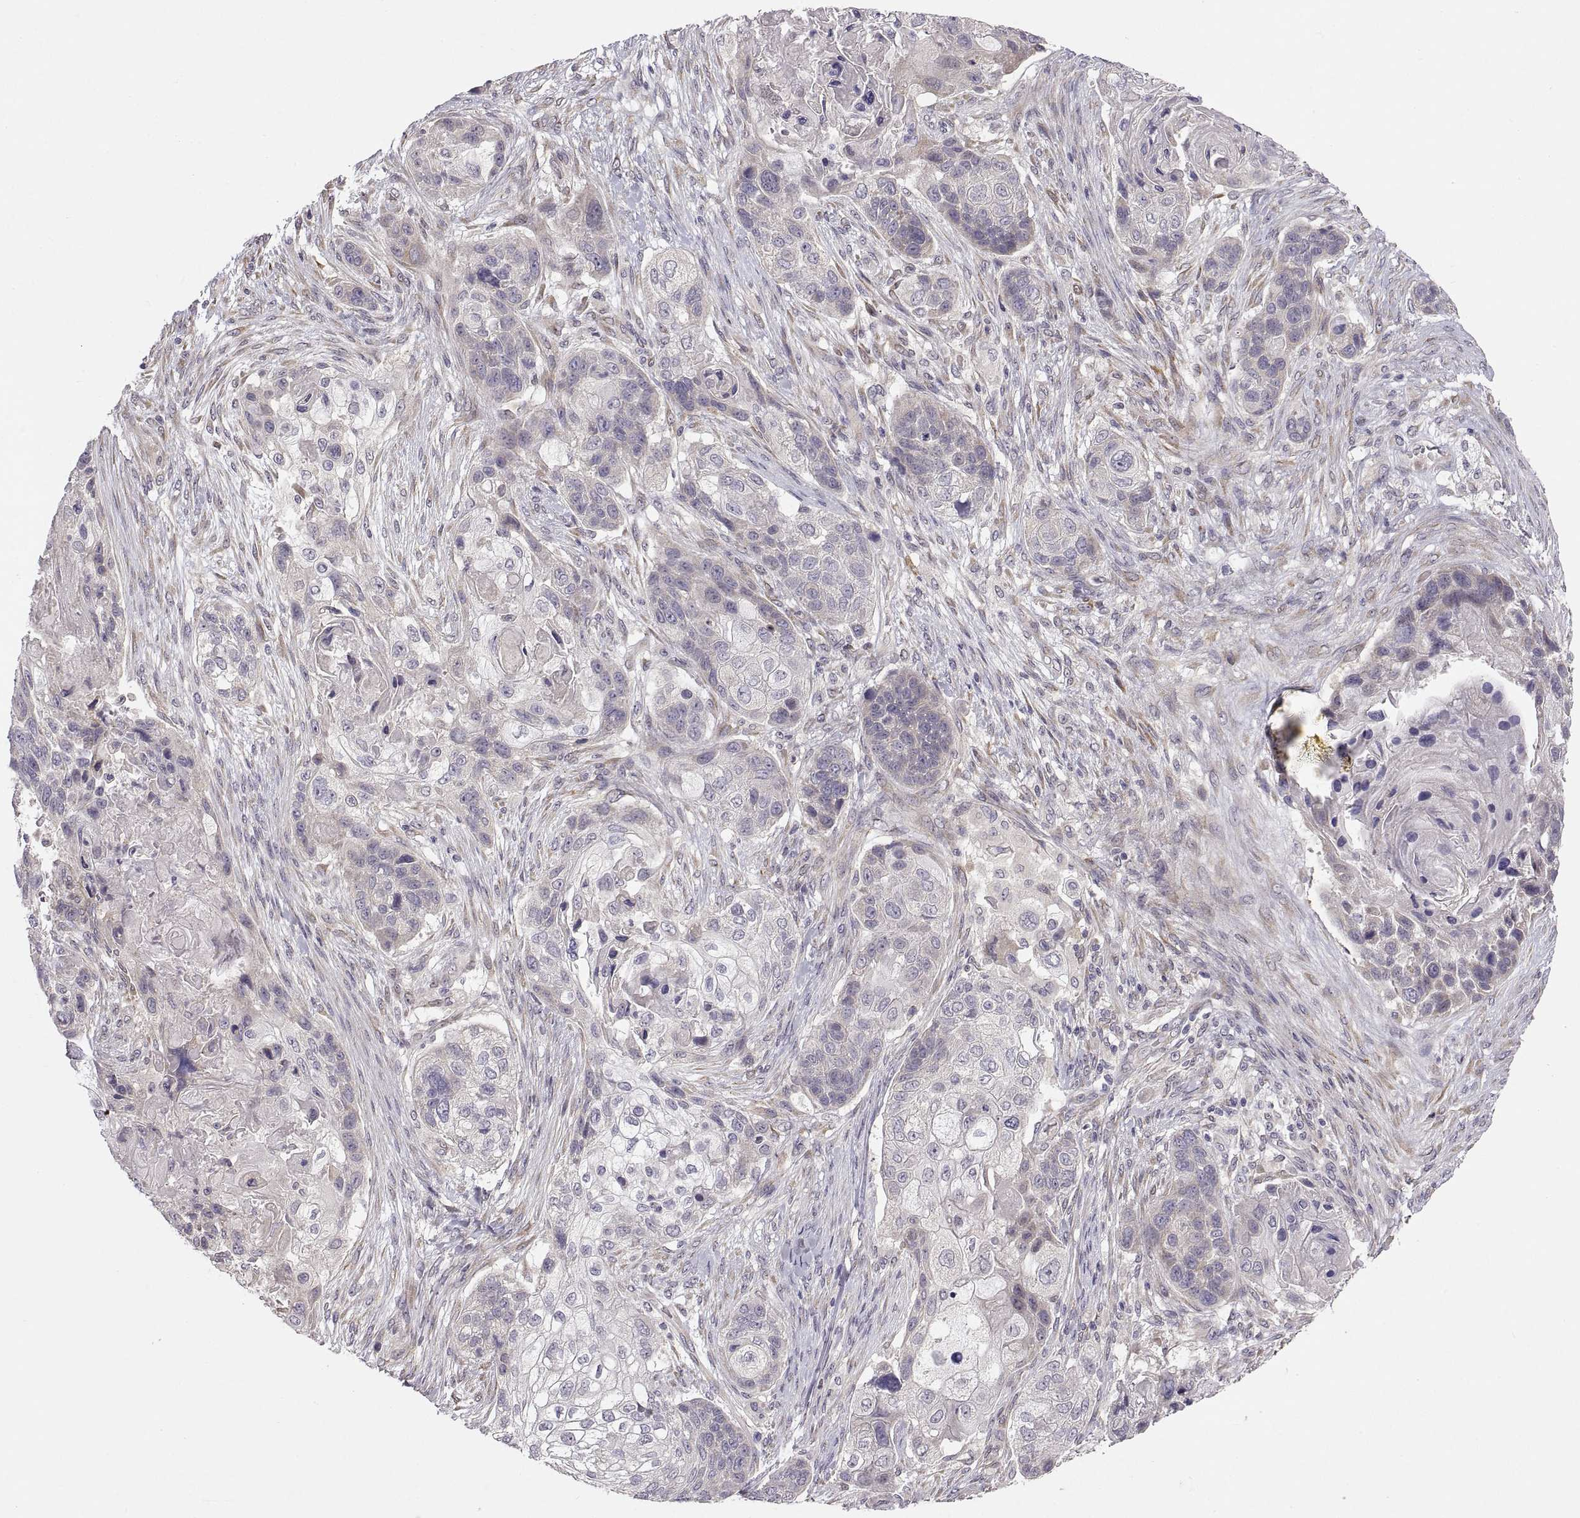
{"staining": {"intensity": "negative", "quantity": "none", "location": "none"}, "tissue": "lung cancer", "cell_type": "Tumor cells", "image_type": "cancer", "snomed": [{"axis": "morphology", "description": "Squamous cell carcinoma, NOS"}, {"axis": "topography", "description": "Lung"}], "caption": "Protein analysis of lung cancer displays no significant expression in tumor cells.", "gene": "ACSBG2", "patient": {"sex": "male", "age": 69}}